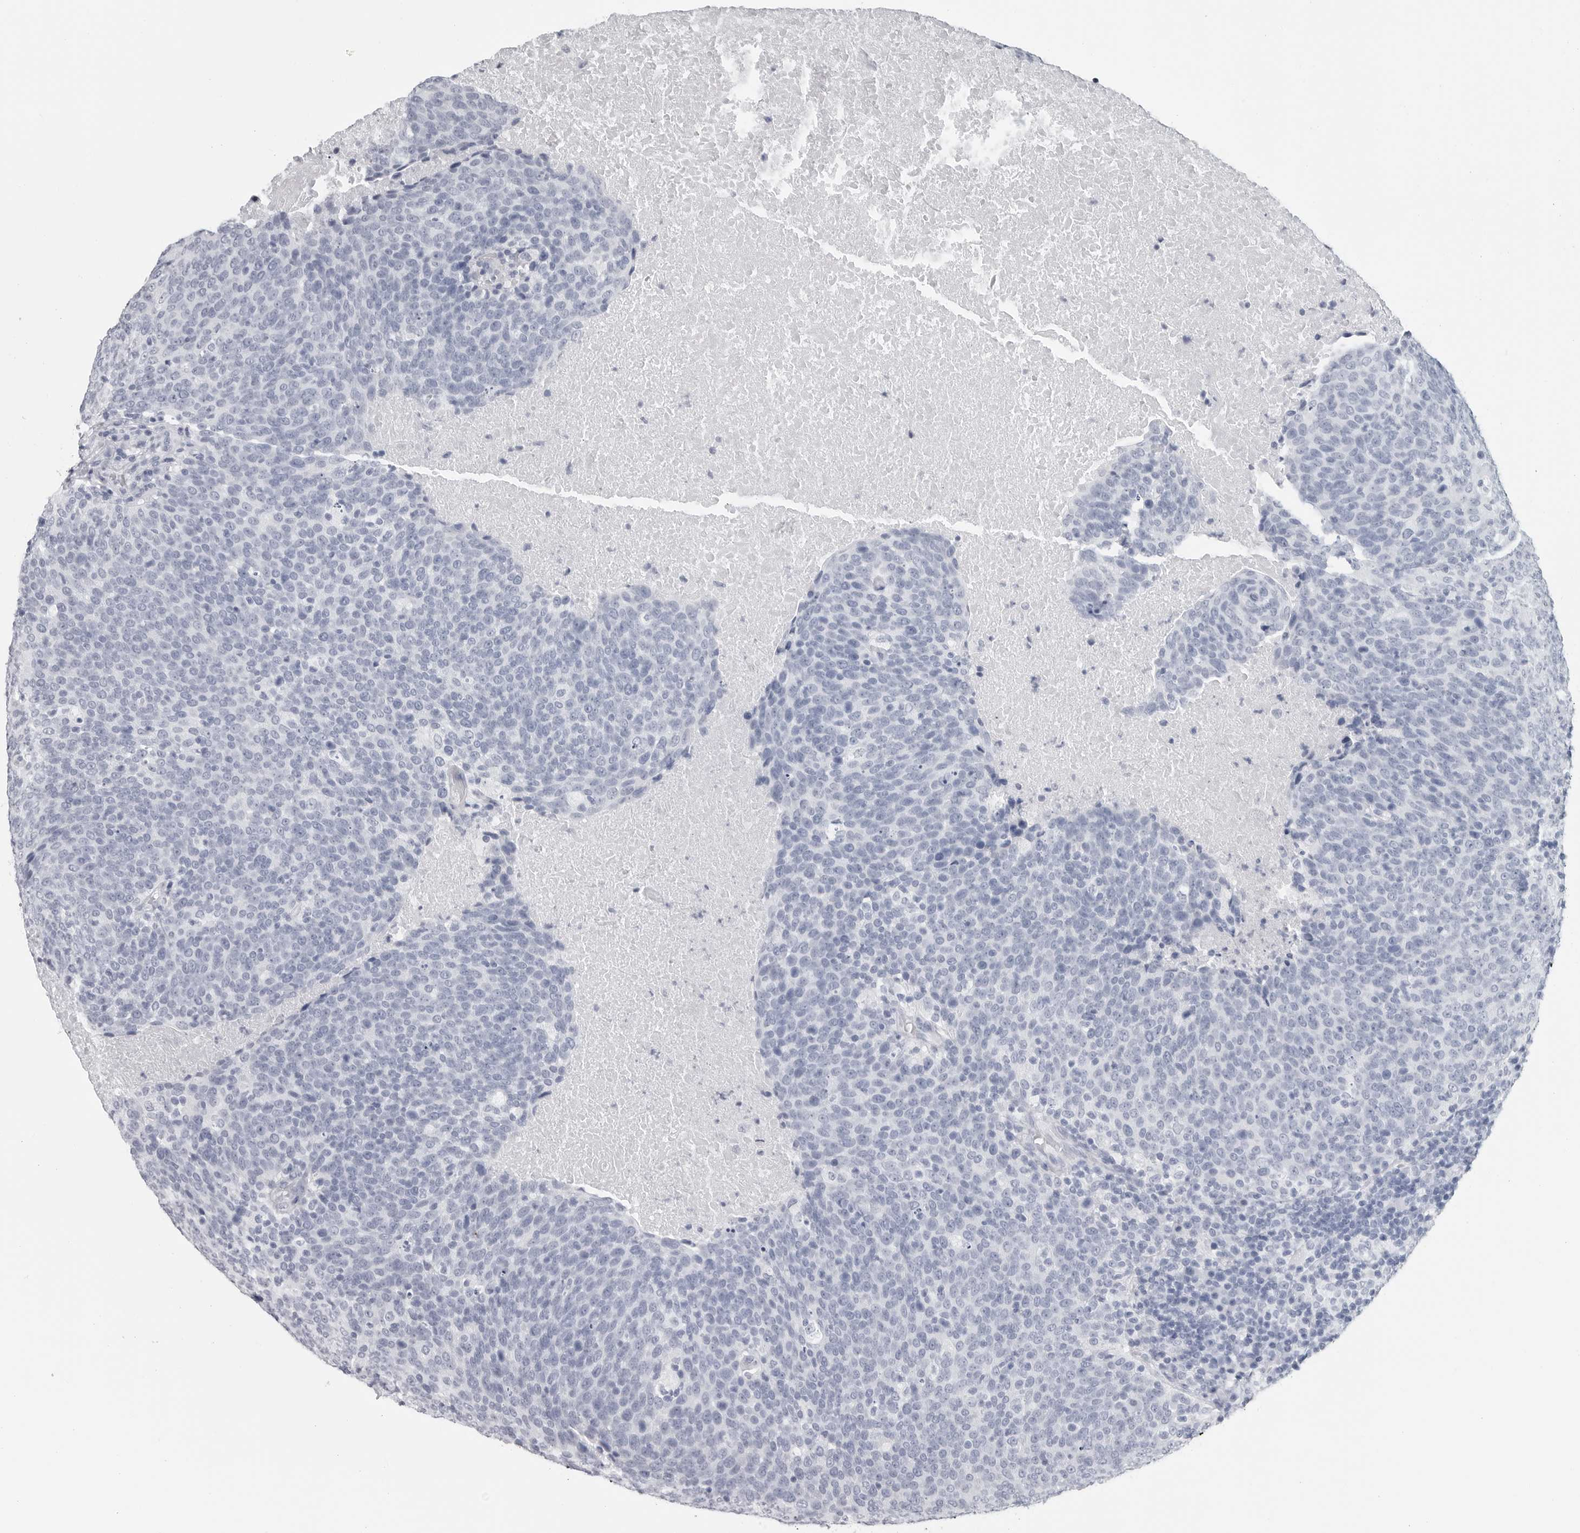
{"staining": {"intensity": "negative", "quantity": "none", "location": "none"}, "tissue": "head and neck cancer", "cell_type": "Tumor cells", "image_type": "cancer", "snomed": [{"axis": "morphology", "description": "Squamous cell carcinoma, NOS"}, {"axis": "morphology", "description": "Squamous cell carcinoma, metastatic, NOS"}, {"axis": "topography", "description": "Lymph node"}, {"axis": "topography", "description": "Head-Neck"}], "caption": "Immunohistochemistry image of neoplastic tissue: head and neck cancer stained with DAB (3,3'-diaminobenzidine) displays no significant protein expression in tumor cells.", "gene": "CSH1", "patient": {"sex": "male", "age": 62}}